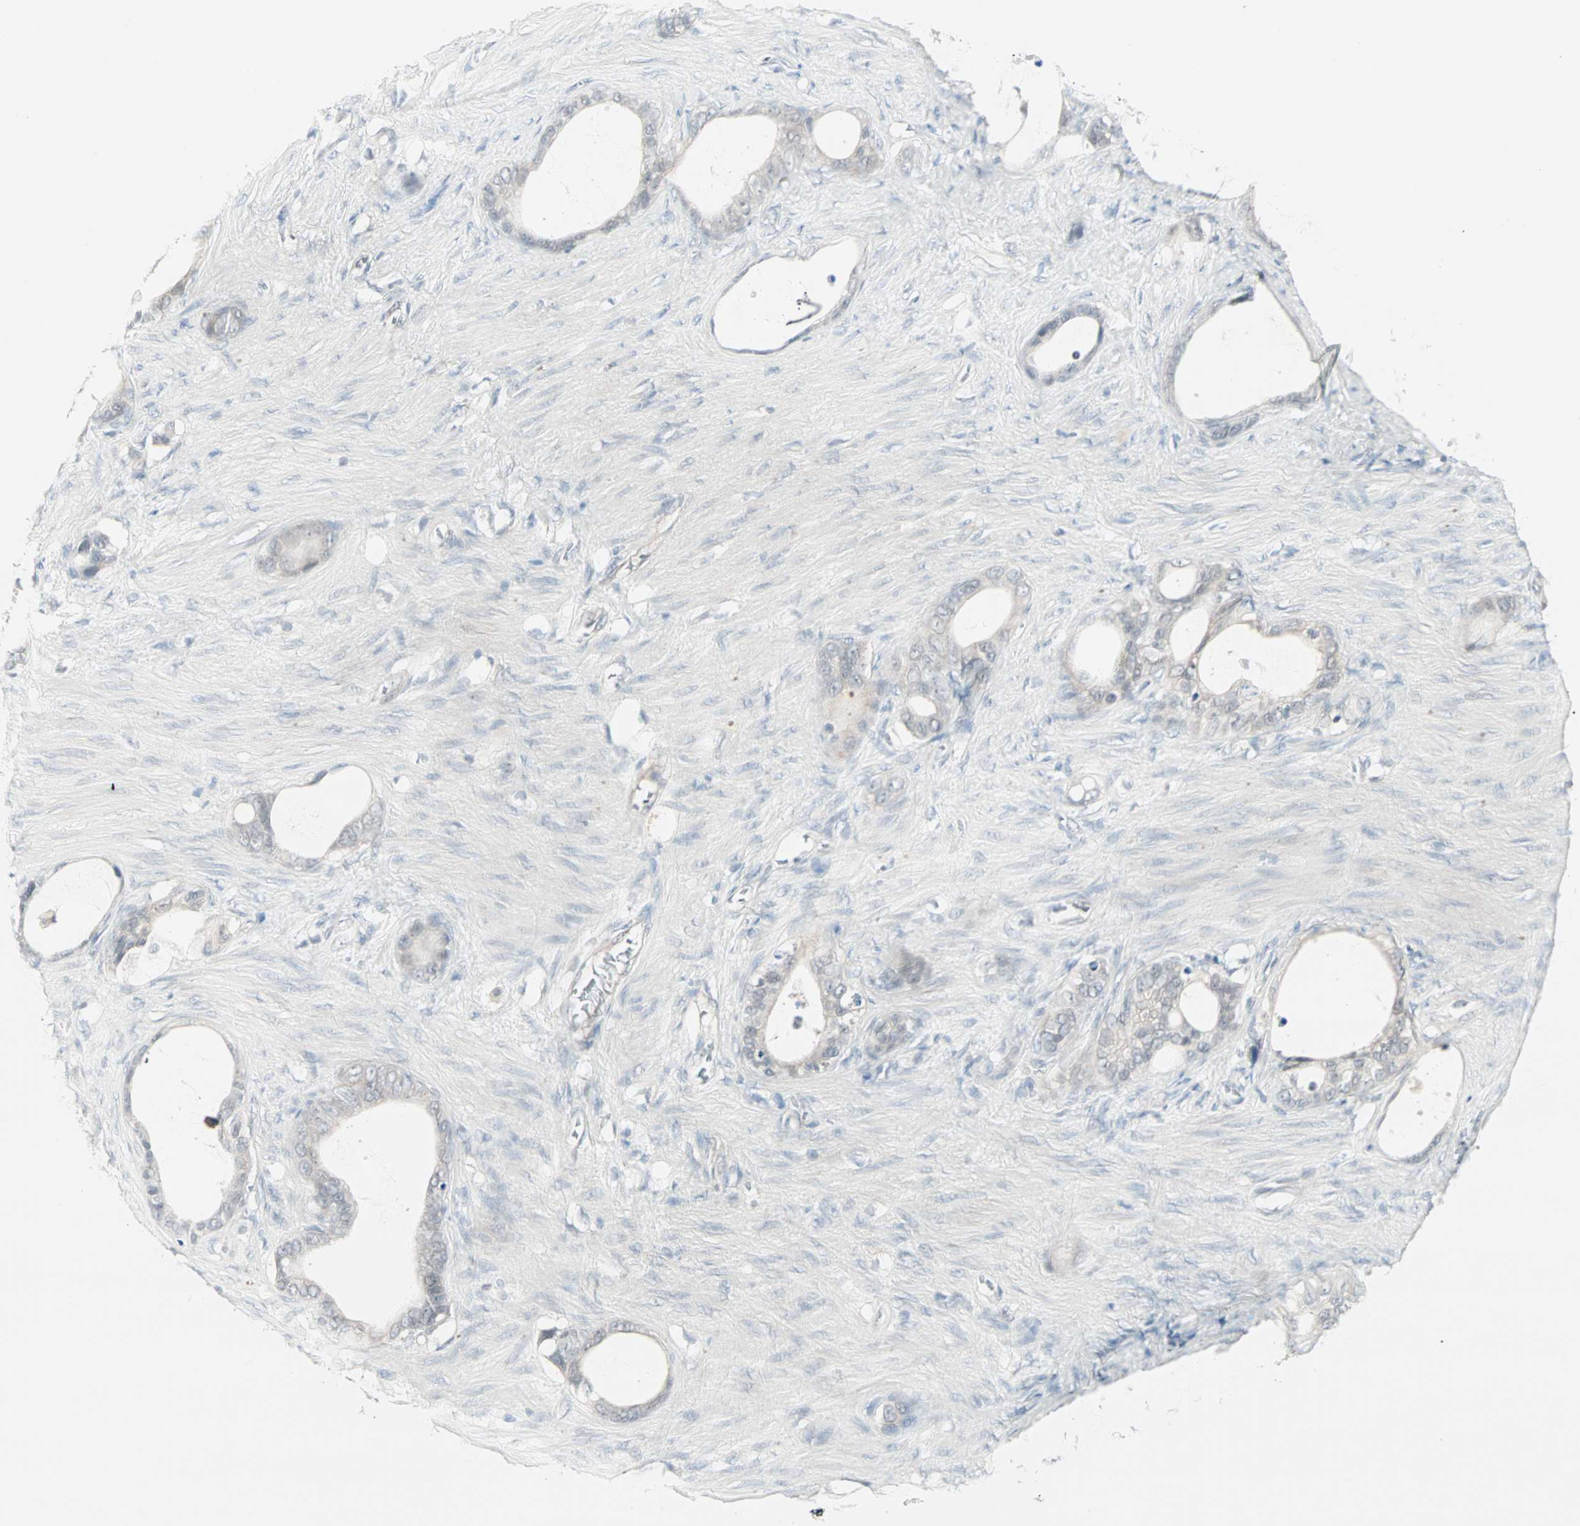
{"staining": {"intensity": "negative", "quantity": "none", "location": "none"}, "tissue": "stomach cancer", "cell_type": "Tumor cells", "image_type": "cancer", "snomed": [{"axis": "morphology", "description": "Adenocarcinoma, NOS"}, {"axis": "topography", "description": "Stomach"}], "caption": "High power microscopy image of an immunohistochemistry (IHC) micrograph of stomach cancer (adenocarcinoma), revealing no significant positivity in tumor cells.", "gene": "PTPA", "patient": {"sex": "female", "age": 75}}